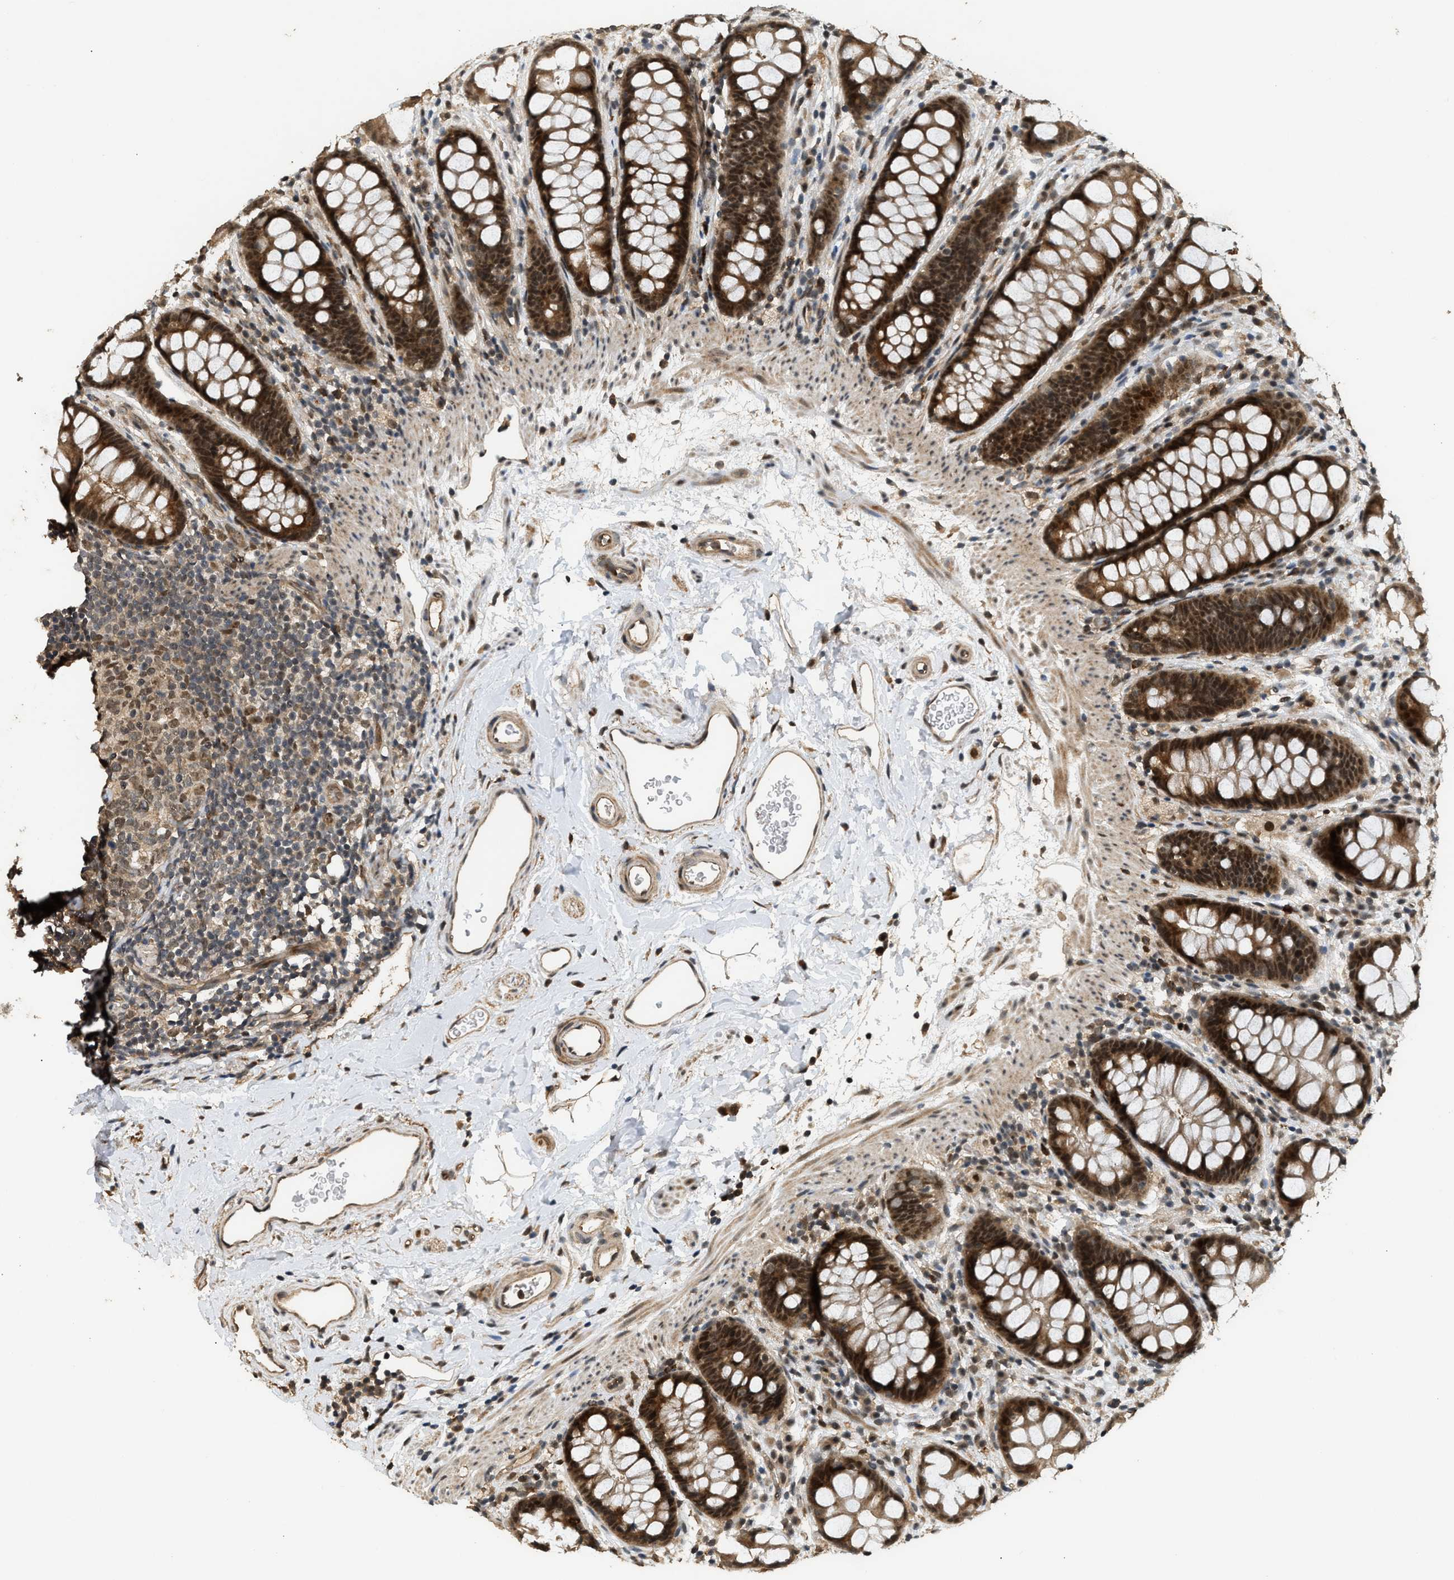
{"staining": {"intensity": "strong", "quantity": ">75%", "location": "cytoplasmic/membranous,nuclear"}, "tissue": "rectum", "cell_type": "Glandular cells", "image_type": "normal", "snomed": [{"axis": "morphology", "description": "Normal tissue, NOS"}, {"axis": "topography", "description": "Rectum"}], "caption": "Protein staining by IHC reveals strong cytoplasmic/membranous,nuclear expression in about >75% of glandular cells in benign rectum.", "gene": "GET1", "patient": {"sex": "female", "age": 65}}